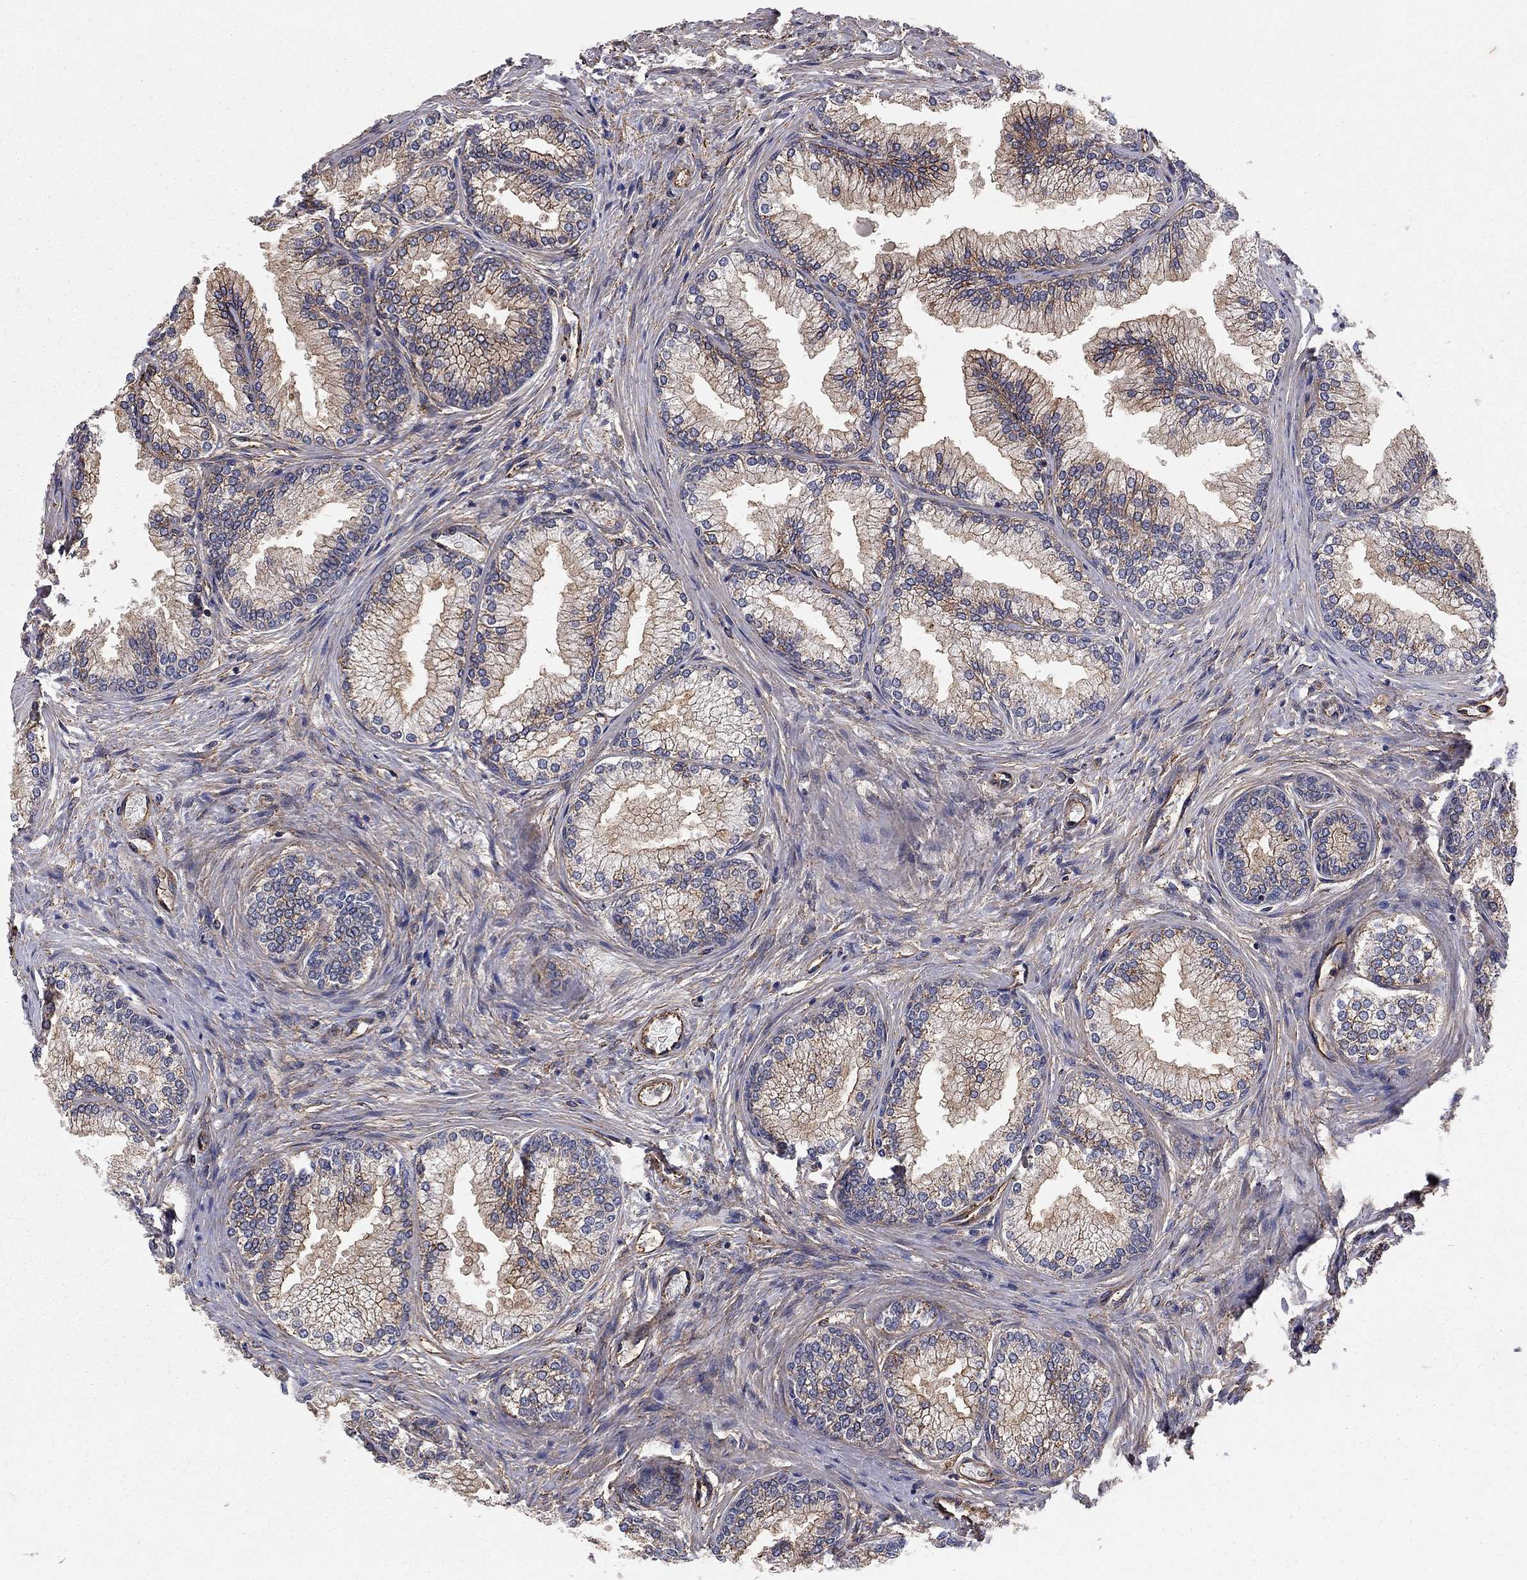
{"staining": {"intensity": "strong", "quantity": "25%-75%", "location": "cytoplasmic/membranous"}, "tissue": "prostate", "cell_type": "Glandular cells", "image_type": "normal", "snomed": [{"axis": "morphology", "description": "Normal tissue, NOS"}, {"axis": "topography", "description": "Prostate"}], "caption": "Immunohistochemical staining of benign human prostate shows strong cytoplasmic/membranous protein expression in about 25%-75% of glandular cells.", "gene": "RASEF", "patient": {"sex": "male", "age": 72}}